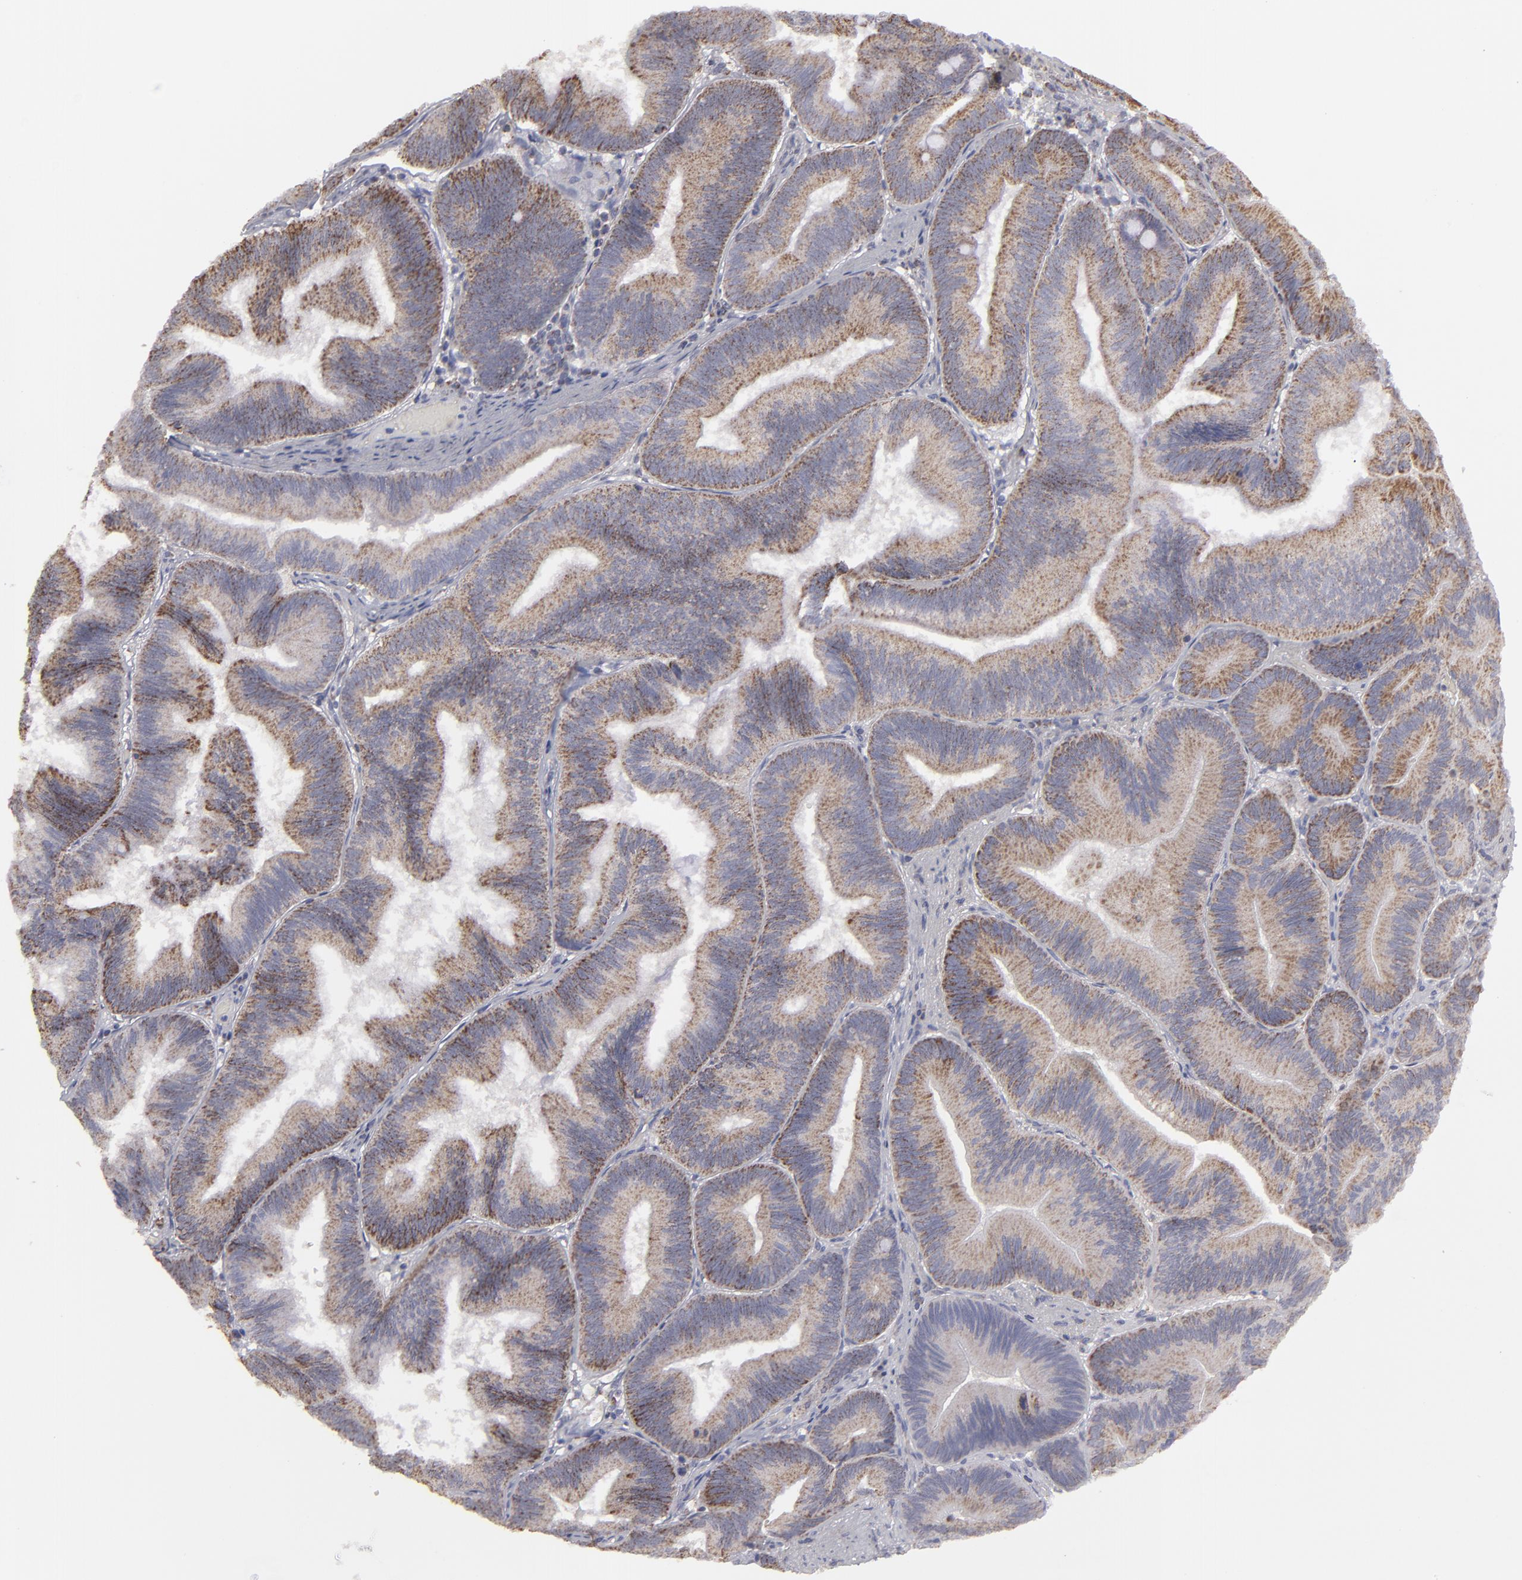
{"staining": {"intensity": "moderate", "quantity": ">75%", "location": "cytoplasmic/membranous"}, "tissue": "pancreatic cancer", "cell_type": "Tumor cells", "image_type": "cancer", "snomed": [{"axis": "morphology", "description": "Adenocarcinoma, NOS"}, {"axis": "topography", "description": "Pancreas"}], "caption": "Moderate cytoplasmic/membranous staining for a protein is identified in about >75% of tumor cells of adenocarcinoma (pancreatic) using immunohistochemistry (IHC).", "gene": "MYOM2", "patient": {"sex": "male", "age": 82}}